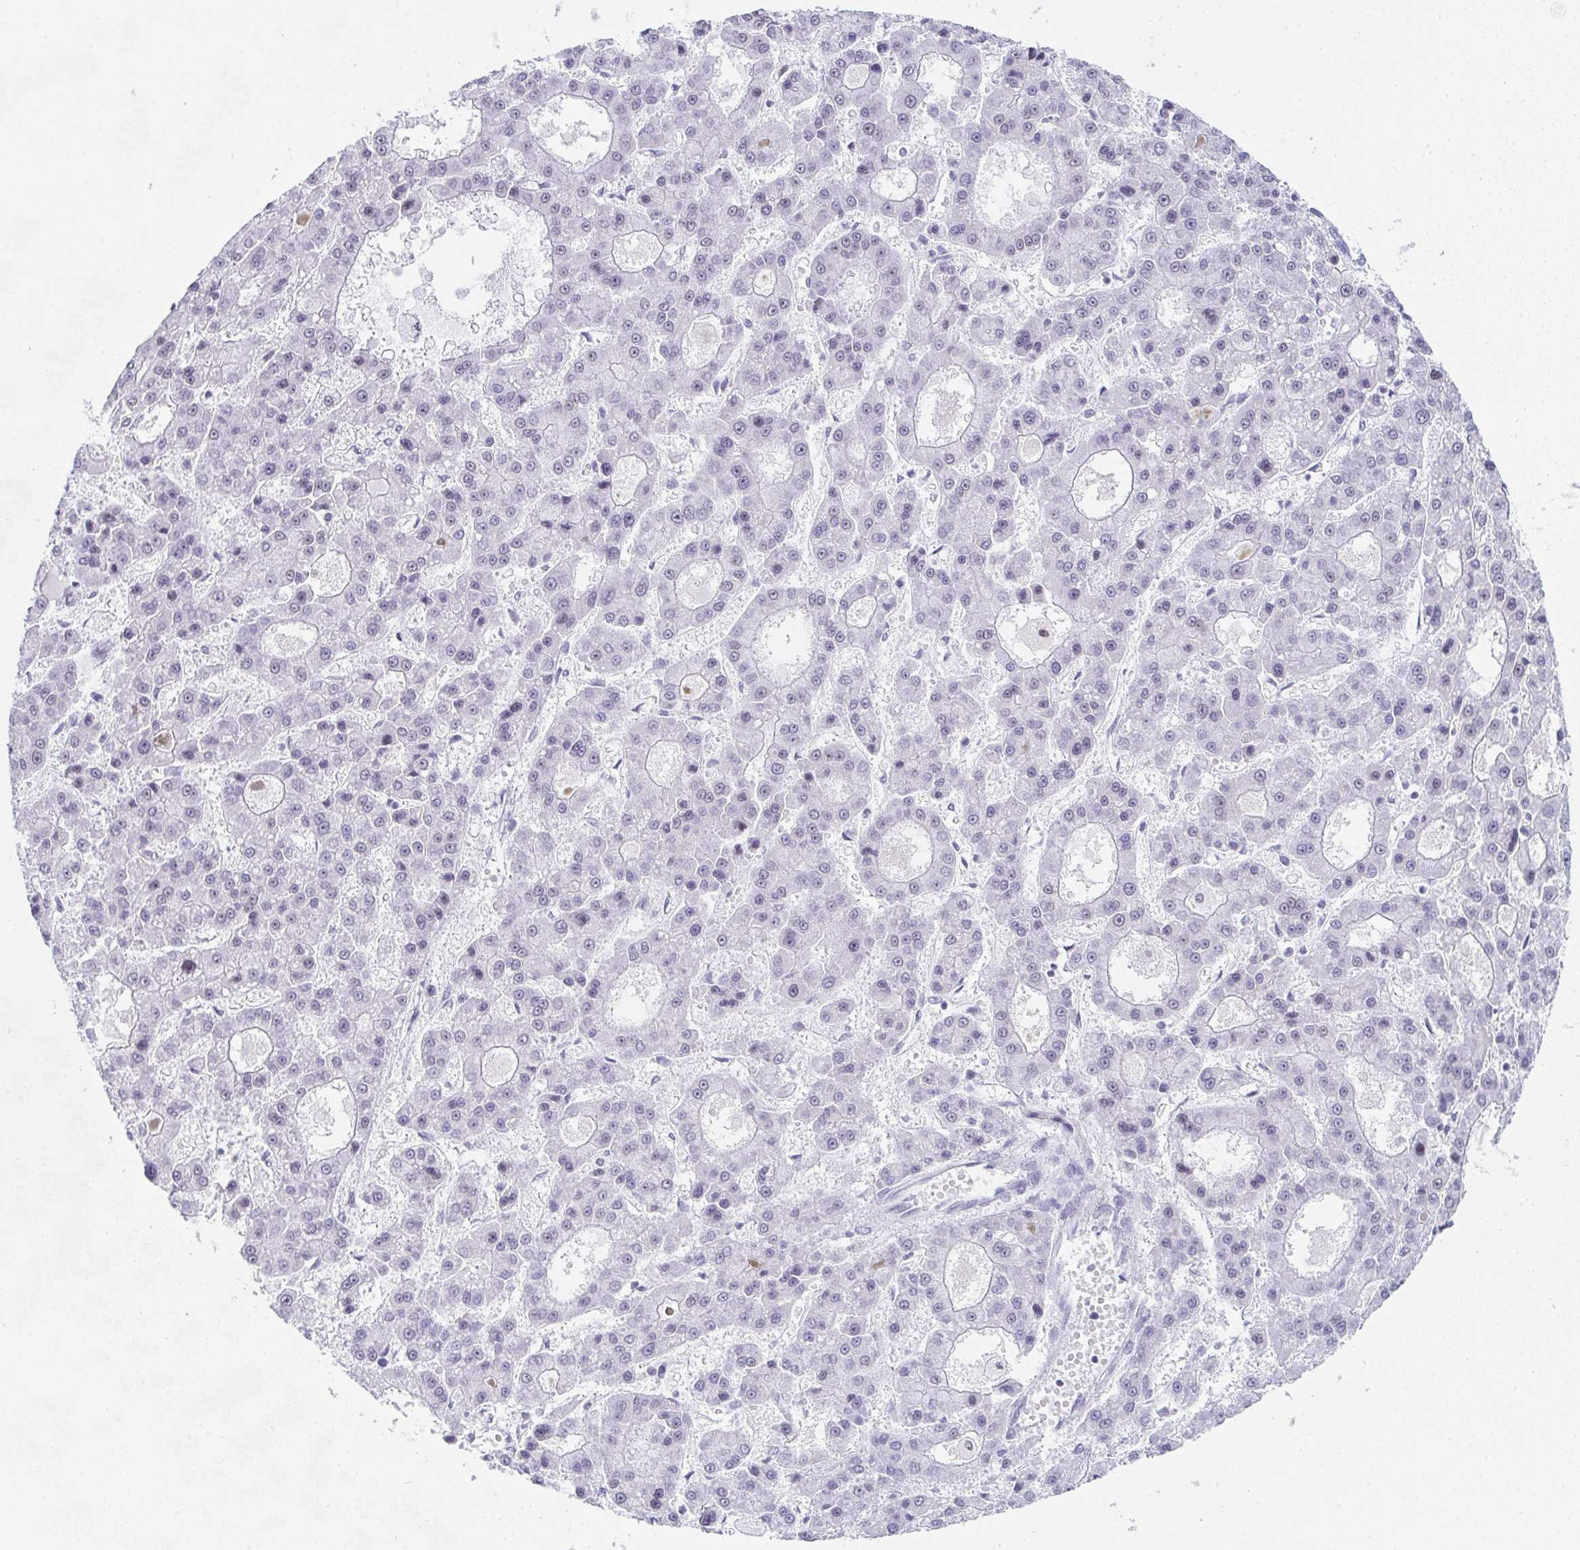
{"staining": {"intensity": "negative", "quantity": "none", "location": "none"}, "tissue": "liver cancer", "cell_type": "Tumor cells", "image_type": "cancer", "snomed": [{"axis": "morphology", "description": "Carcinoma, Hepatocellular, NOS"}, {"axis": "topography", "description": "Liver"}], "caption": "There is no significant expression in tumor cells of liver hepatocellular carcinoma.", "gene": "NOP10", "patient": {"sex": "male", "age": 70}}